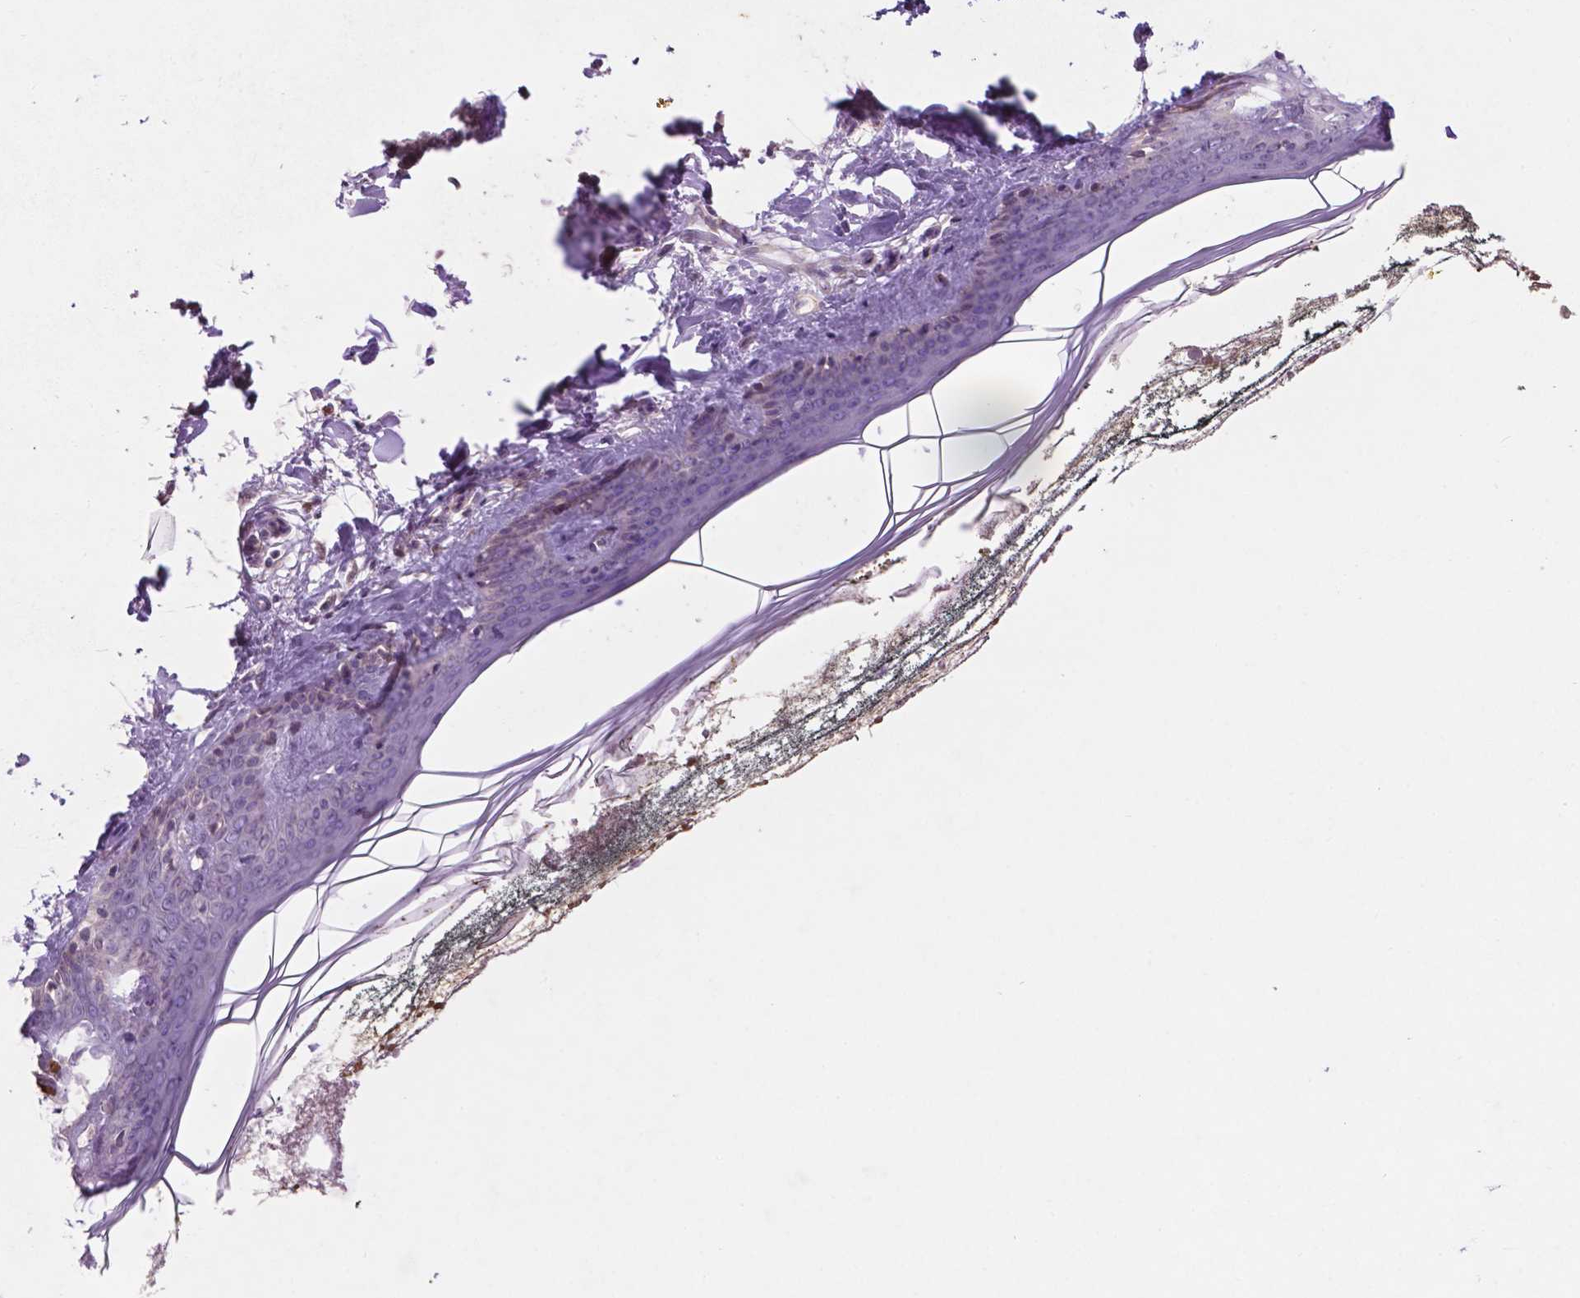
{"staining": {"intensity": "negative", "quantity": "none", "location": "none"}, "tissue": "skin", "cell_type": "Fibroblasts", "image_type": "normal", "snomed": [{"axis": "morphology", "description": "Normal tissue, NOS"}, {"axis": "topography", "description": "Skin"}], "caption": "Immunohistochemistry (IHC) photomicrograph of benign skin: skin stained with DAB shows no significant protein staining in fibroblasts.", "gene": "ARL5C", "patient": {"sex": "female", "age": 34}}